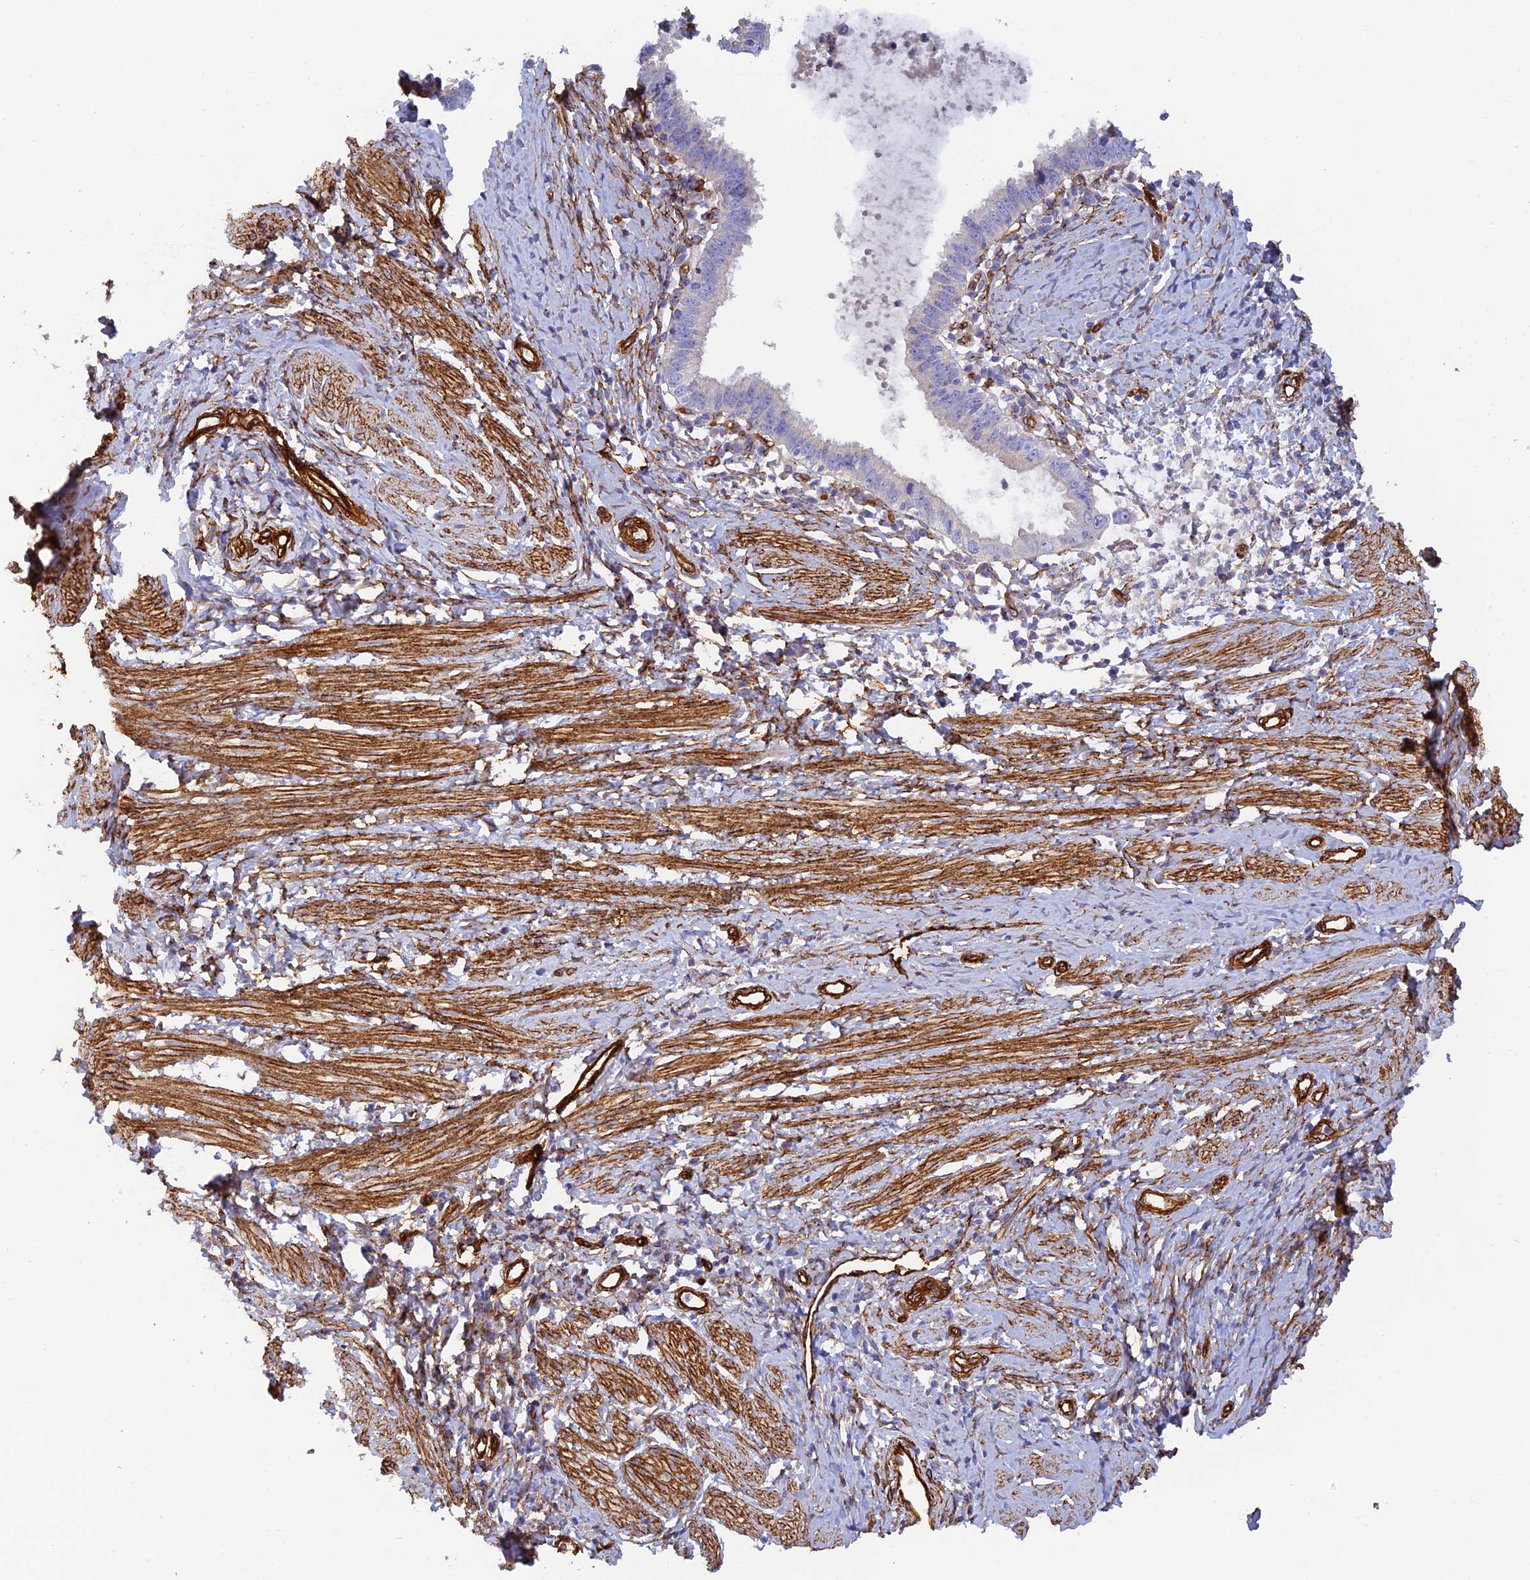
{"staining": {"intensity": "negative", "quantity": "none", "location": "none"}, "tissue": "cervical cancer", "cell_type": "Tumor cells", "image_type": "cancer", "snomed": [{"axis": "morphology", "description": "Adenocarcinoma, NOS"}, {"axis": "topography", "description": "Cervix"}], "caption": "This is a image of IHC staining of adenocarcinoma (cervical), which shows no expression in tumor cells.", "gene": "MYO9A", "patient": {"sex": "female", "age": 36}}